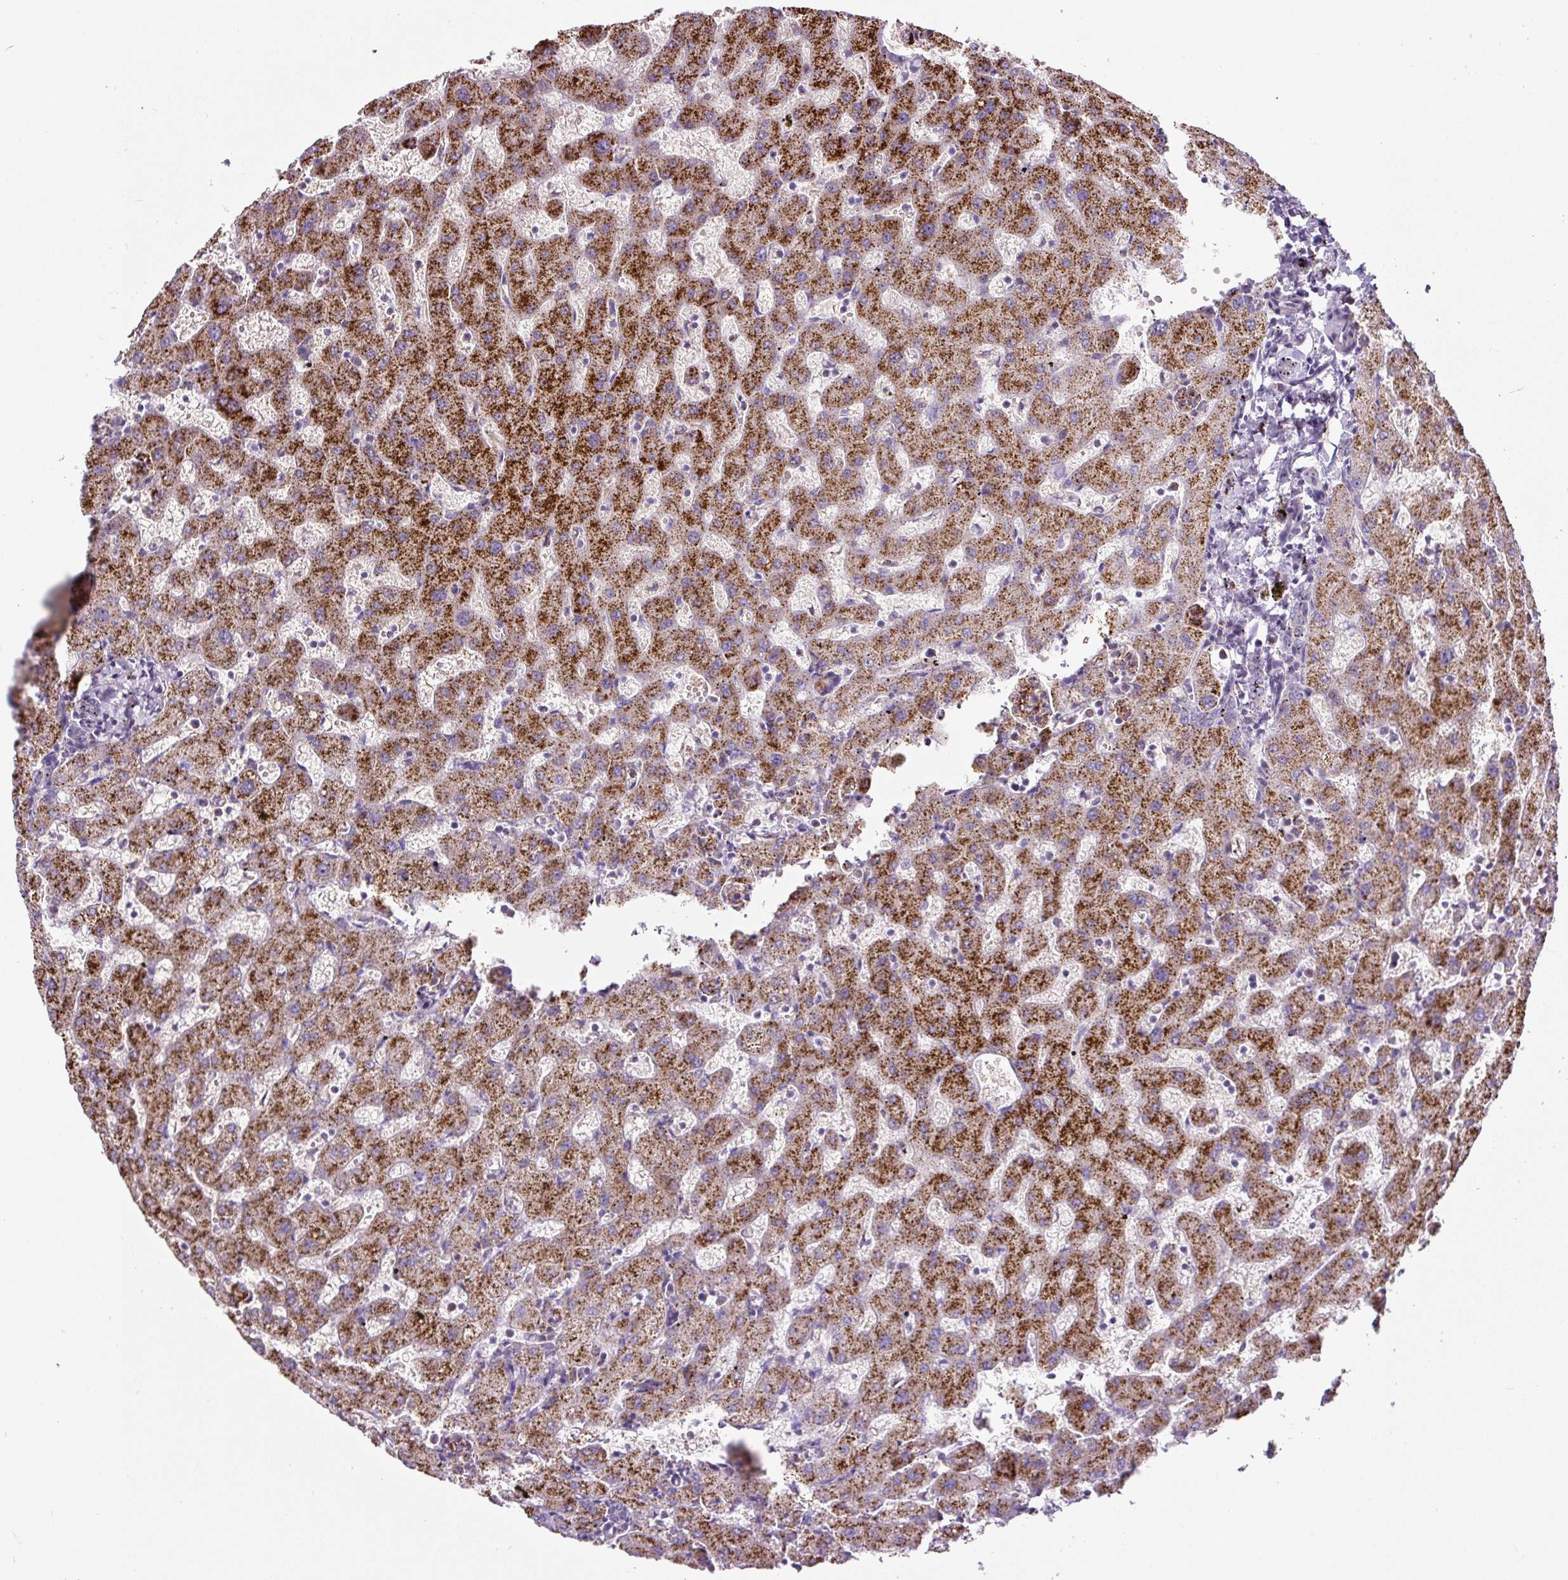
{"staining": {"intensity": "negative", "quantity": "none", "location": "none"}, "tissue": "liver", "cell_type": "Cholangiocytes", "image_type": "normal", "snomed": [{"axis": "morphology", "description": "Normal tissue, NOS"}, {"axis": "topography", "description": "Liver"}], "caption": "An immunohistochemistry (IHC) micrograph of unremarkable liver is shown. There is no staining in cholangiocytes of liver.", "gene": "ZNF596", "patient": {"sex": "female", "age": 63}}